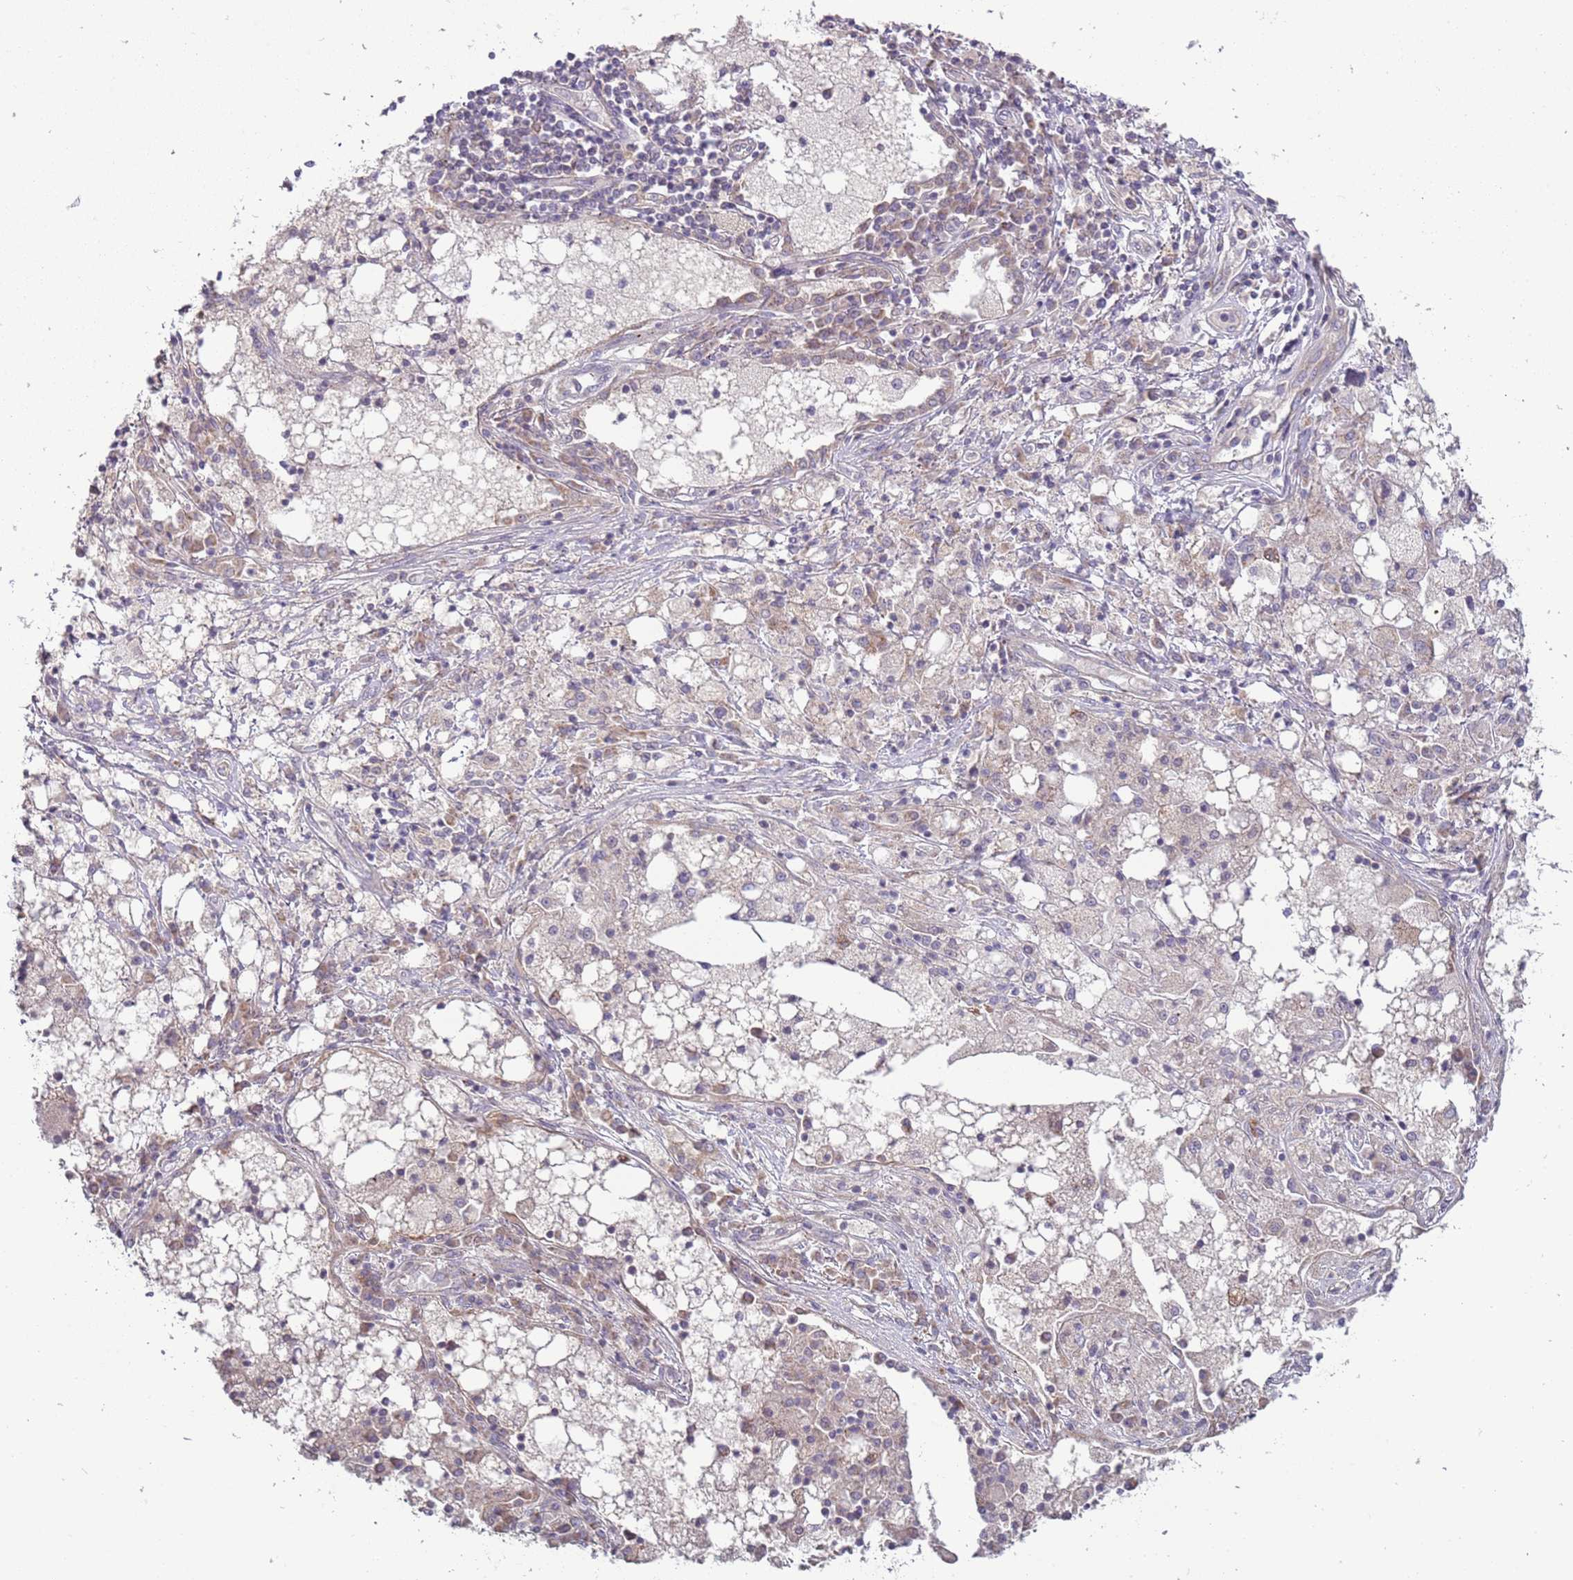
{"staining": {"intensity": "weak", "quantity": "<25%", "location": "cytoplasmic/membranous"}, "tissue": "lung cancer", "cell_type": "Tumor cells", "image_type": "cancer", "snomed": [{"axis": "morphology", "description": "Squamous cell carcinoma, NOS"}, {"axis": "topography", "description": "Lung"}], "caption": "Immunohistochemistry (IHC) photomicrograph of human lung squamous cell carcinoma stained for a protein (brown), which exhibits no positivity in tumor cells.", "gene": "DTD2", "patient": {"sex": "male", "age": 65}}